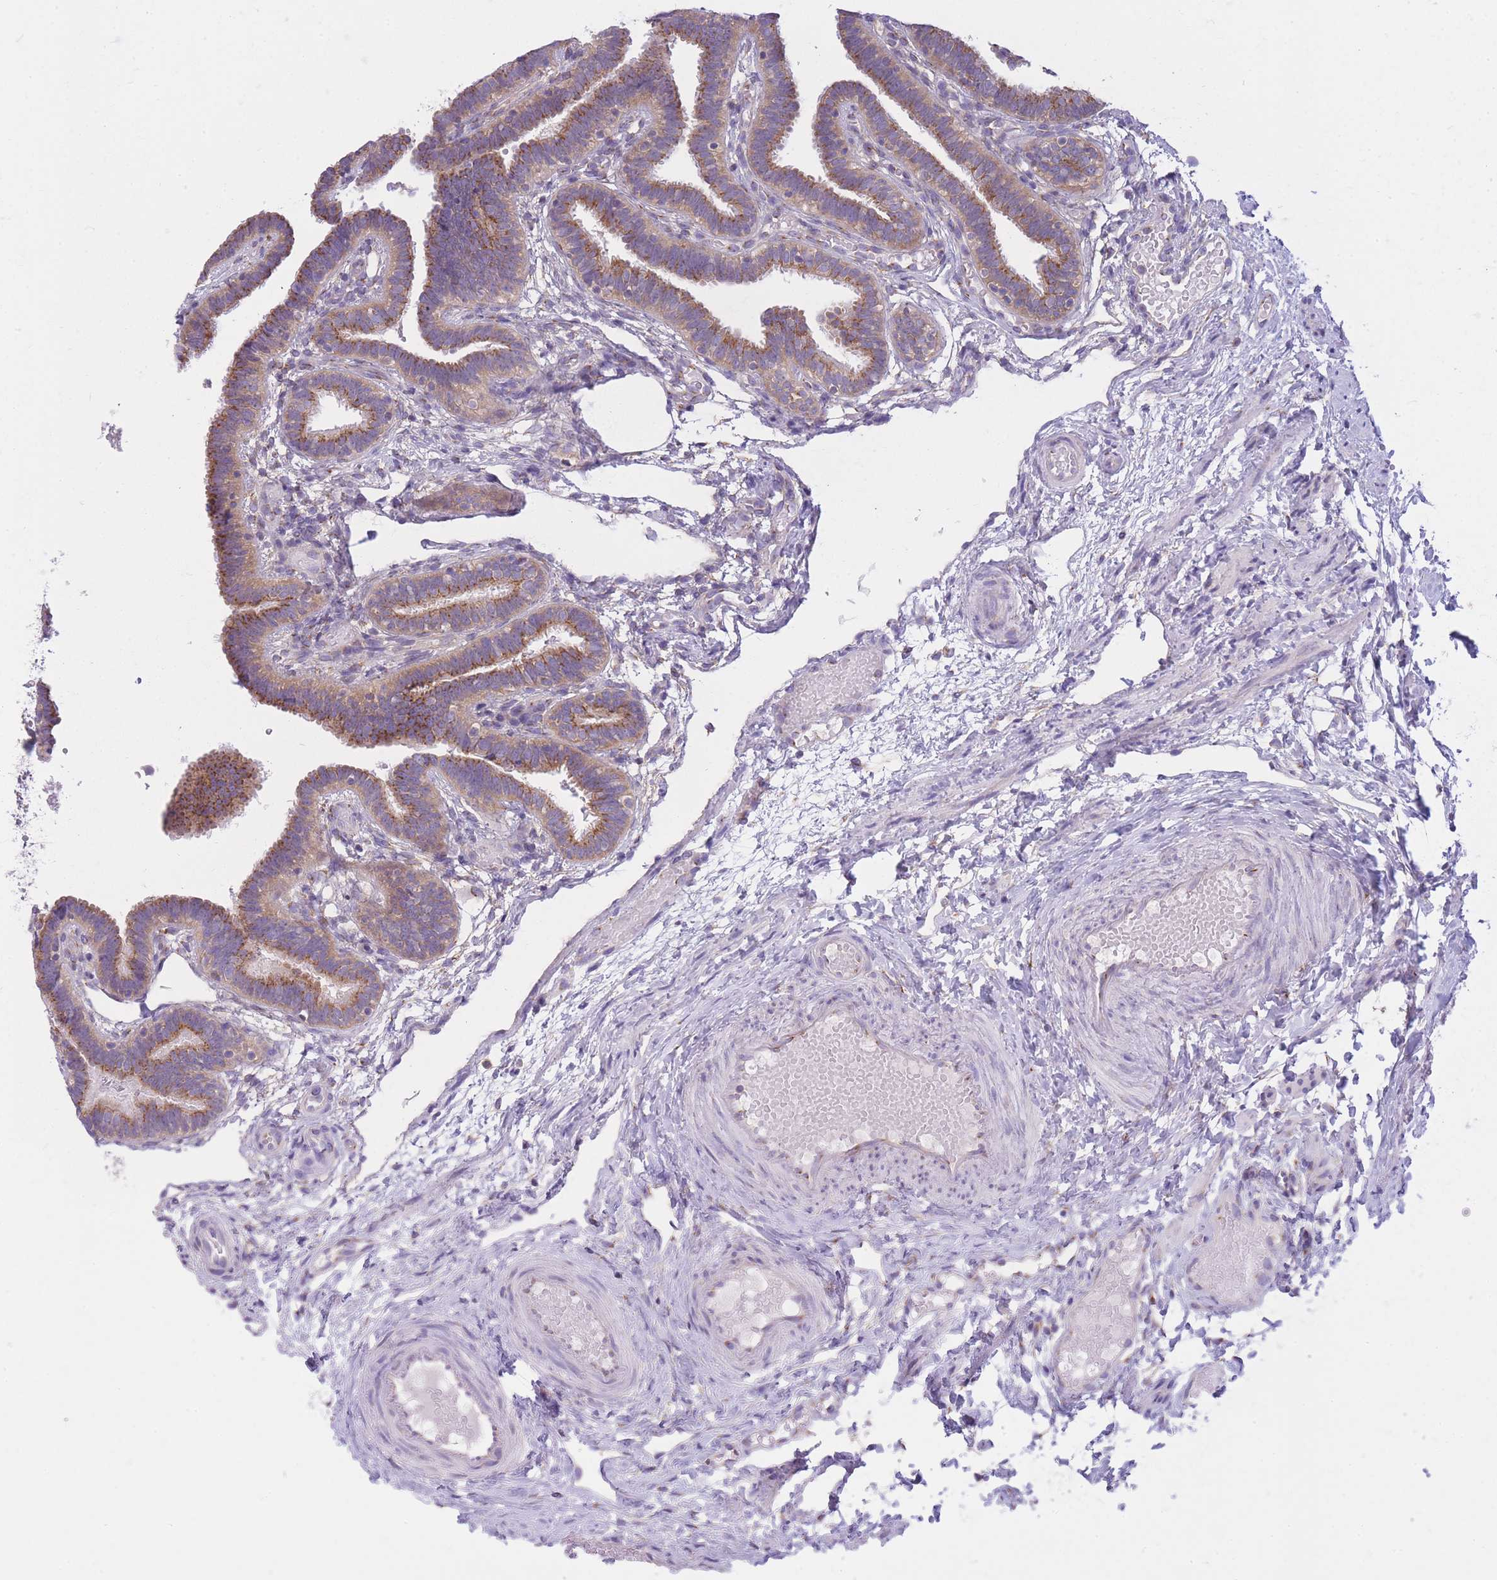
{"staining": {"intensity": "moderate", "quantity": ">75%", "location": "cytoplasmic/membranous"}, "tissue": "fallopian tube", "cell_type": "Glandular cells", "image_type": "normal", "snomed": [{"axis": "morphology", "description": "Normal tissue, NOS"}, {"axis": "topography", "description": "Fallopian tube"}], "caption": "Normal fallopian tube demonstrates moderate cytoplasmic/membranous expression in about >75% of glandular cells, visualized by immunohistochemistry.", "gene": "COPG1", "patient": {"sex": "female", "age": 37}}